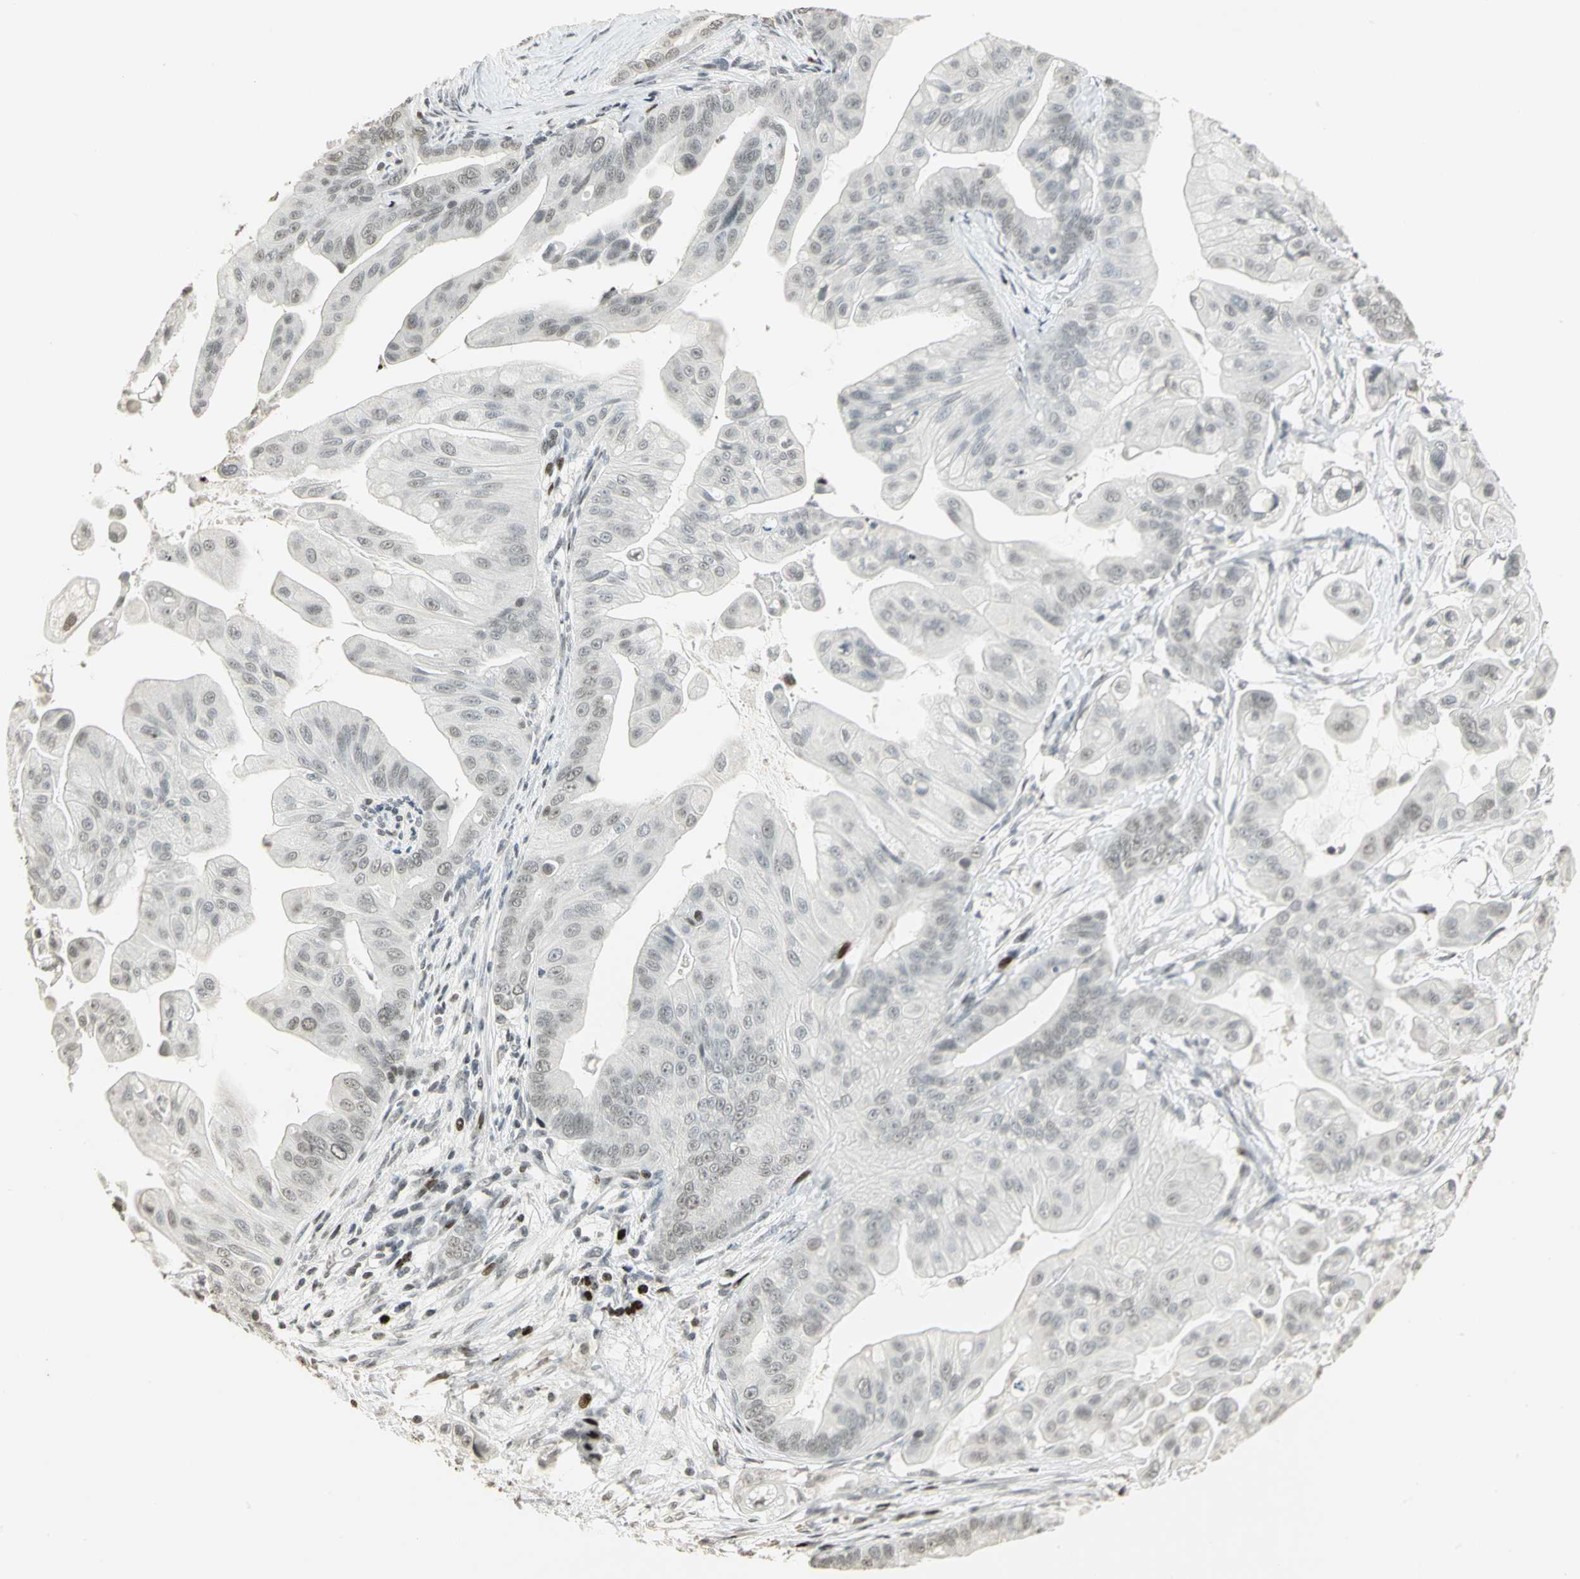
{"staining": {"intensity": "weak", "quantity": "<25%", "location": "nuclear"}, "tissue": "pancreatic cancer", "cell_type": "Tumor cells", "image_type": "cancer", "snomed": [{"axis": "morphology", "description": "Adenocarcinoma, NOS"}, {"axis": "topography", "description": "Pancreas"}], "caption": "IHC histopathology image of neoplastic tissue: human pancreatic cancer stained with DAB (3,3'-diaminobenzidine) demonstrates no significant protein staining in tumor cells.", "gene": "KDM1A", "patient": {"sex": "female", "age": 75}}